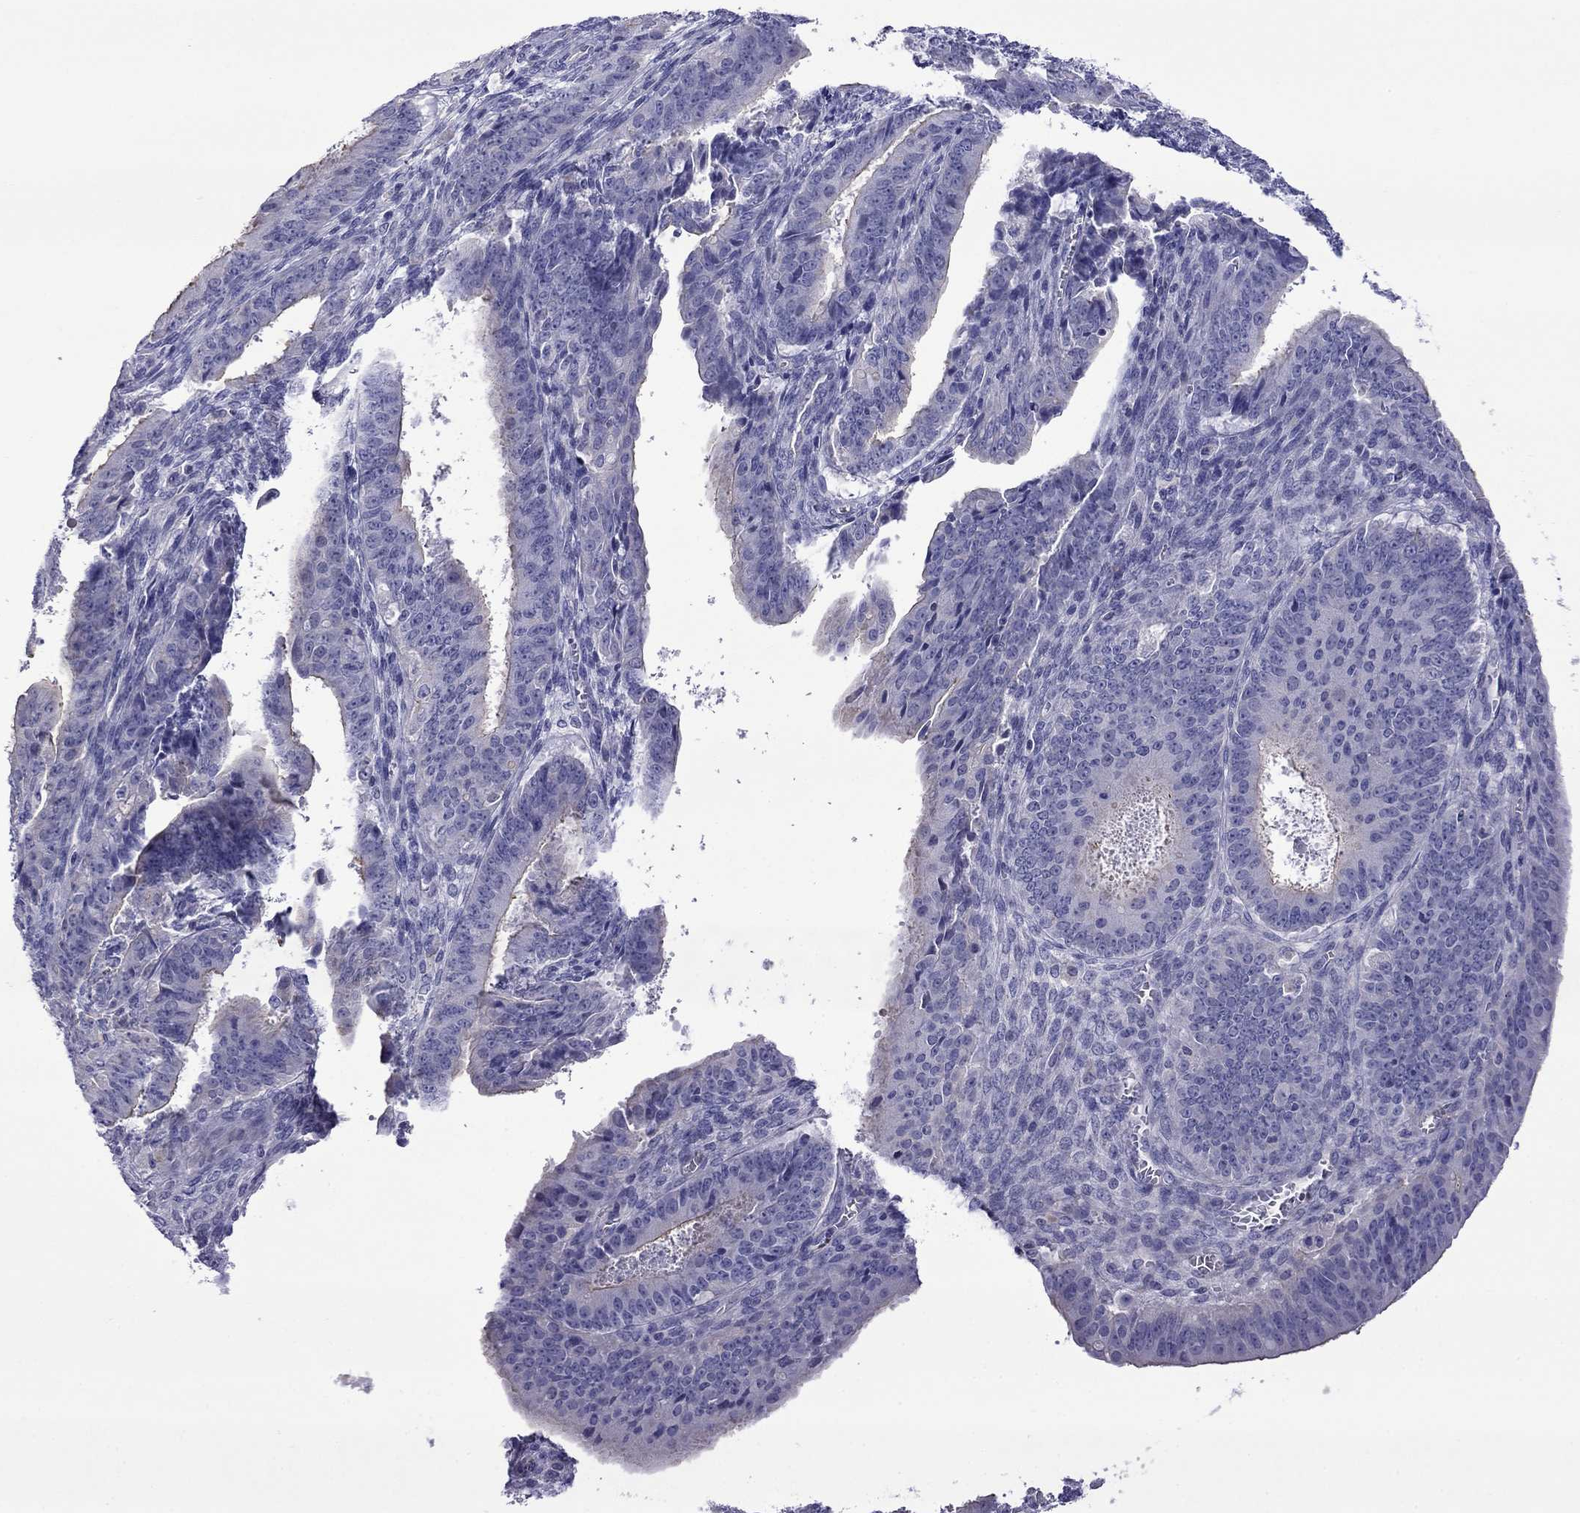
{"staining": {"intensity": "negative", "quantity": "none", "location": "none"}, "tissue": "ovarian cancer", "cell_type": "Tumor cells", "image_type": "cancer", "snomed": [{"axis": "morphology", "description": "Carcinoma, endometroid"}, {"axis": "topography", "description": "Ovary"}], "caption": "Histopathology image shows no protein expression in tumor cells of ovarian endometroid carcinoma tissue.", "gene": "STAR", "patient": {"sex": "female", "age": 42}}